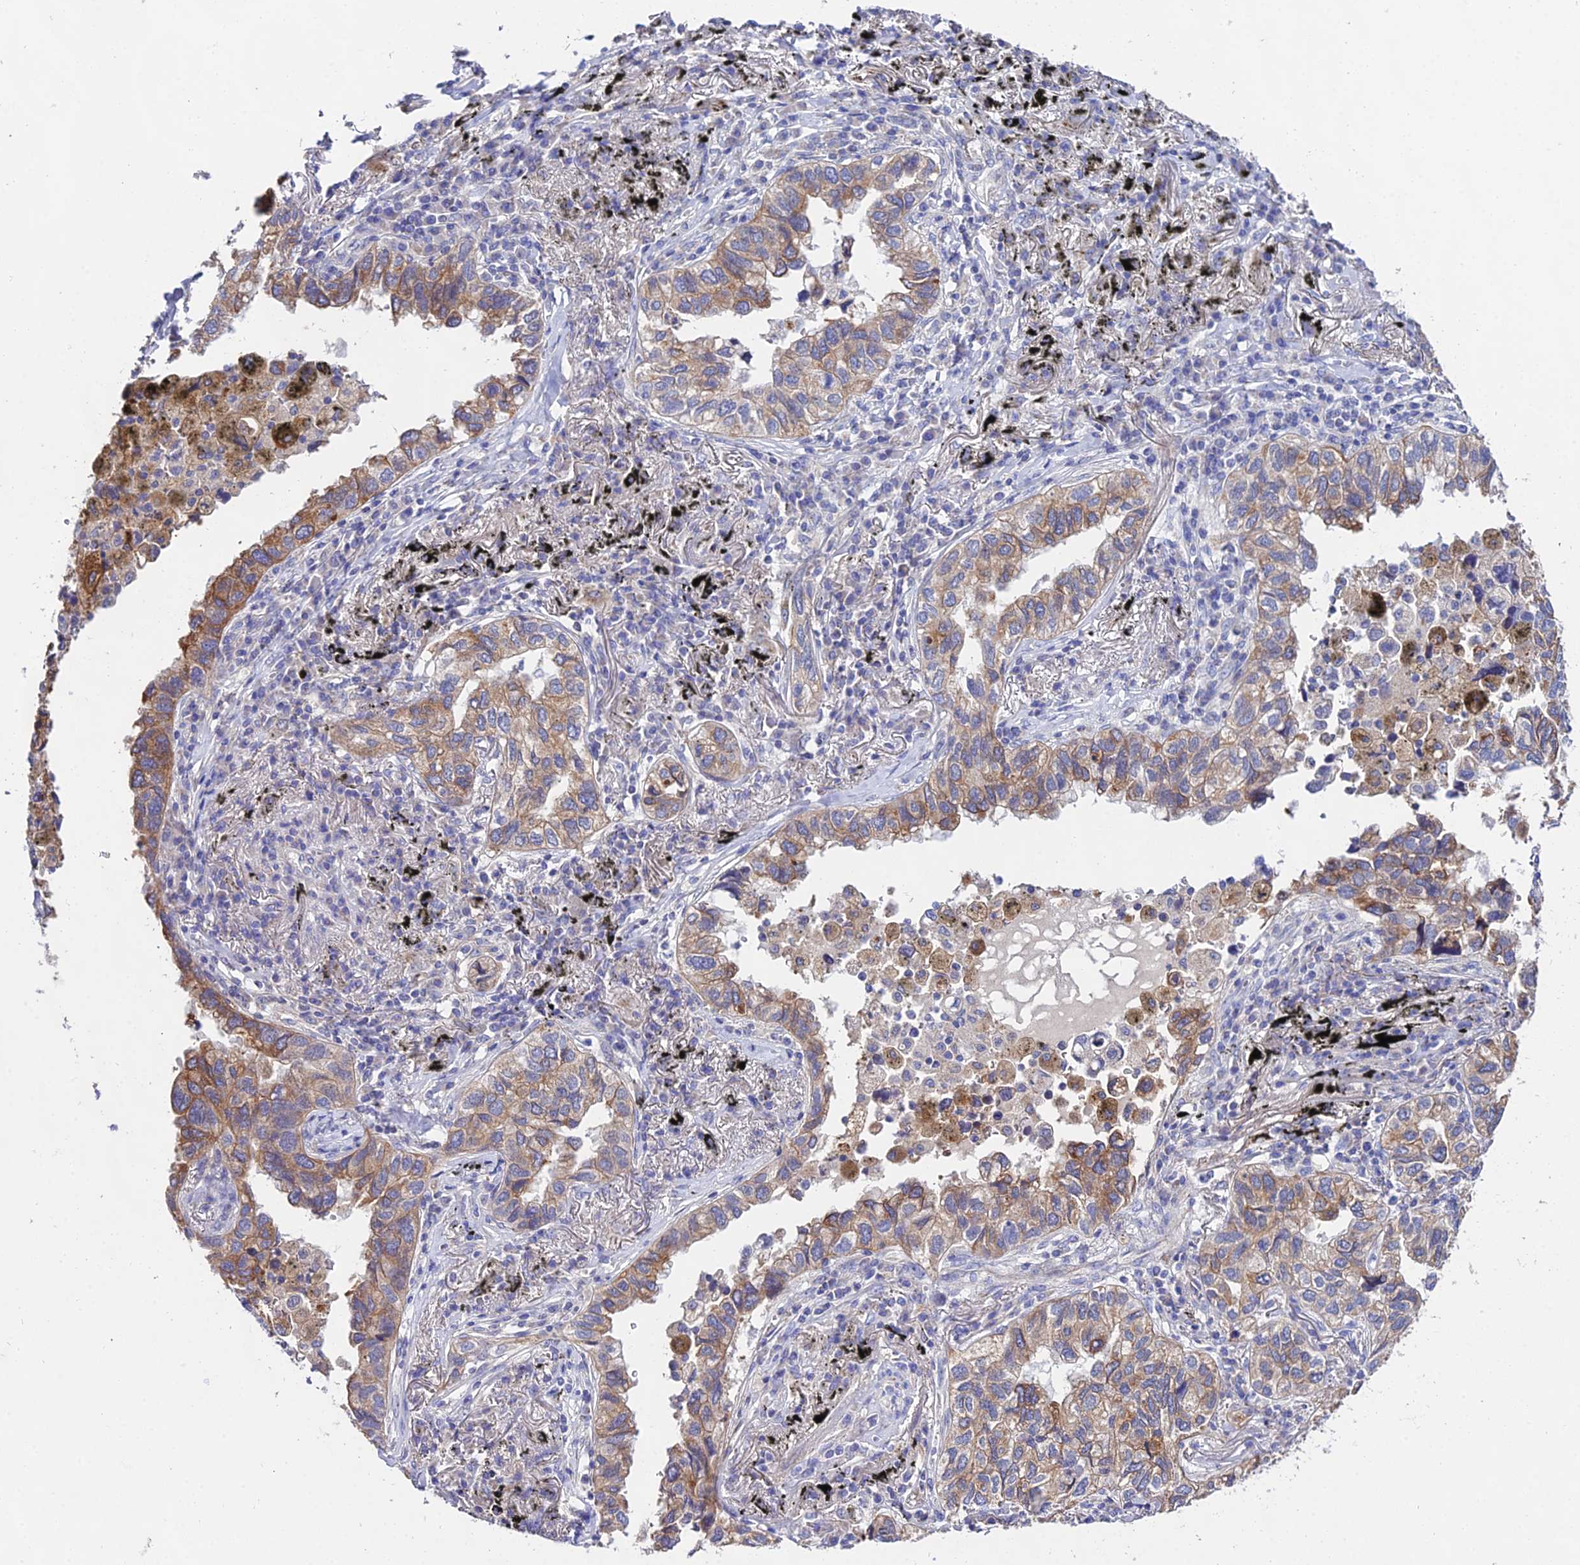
{"staining": {"intensity": "moderate", "quantity": "25%-75%", "location": "cytoplasmic/membranous"}, "tissue": "lung cancer", "cell_type": "Tumor cells", "image_type": "cancer", "snomed": [{"axis": "morphology", "description": "Adenocarcinoma, NOS"}, {"axis": "topography", "description": "Lung"}], "caption": "Protein staining exhibits moderate cytoplasmic/membranous expression in about 25%-75% of tumor cells in lung cancer. The protein of interest is shown in brown color, while the nuclei are stained blue.", "gene": "PPP2R2C", "patient": {"sex": "male", "age": 65}}